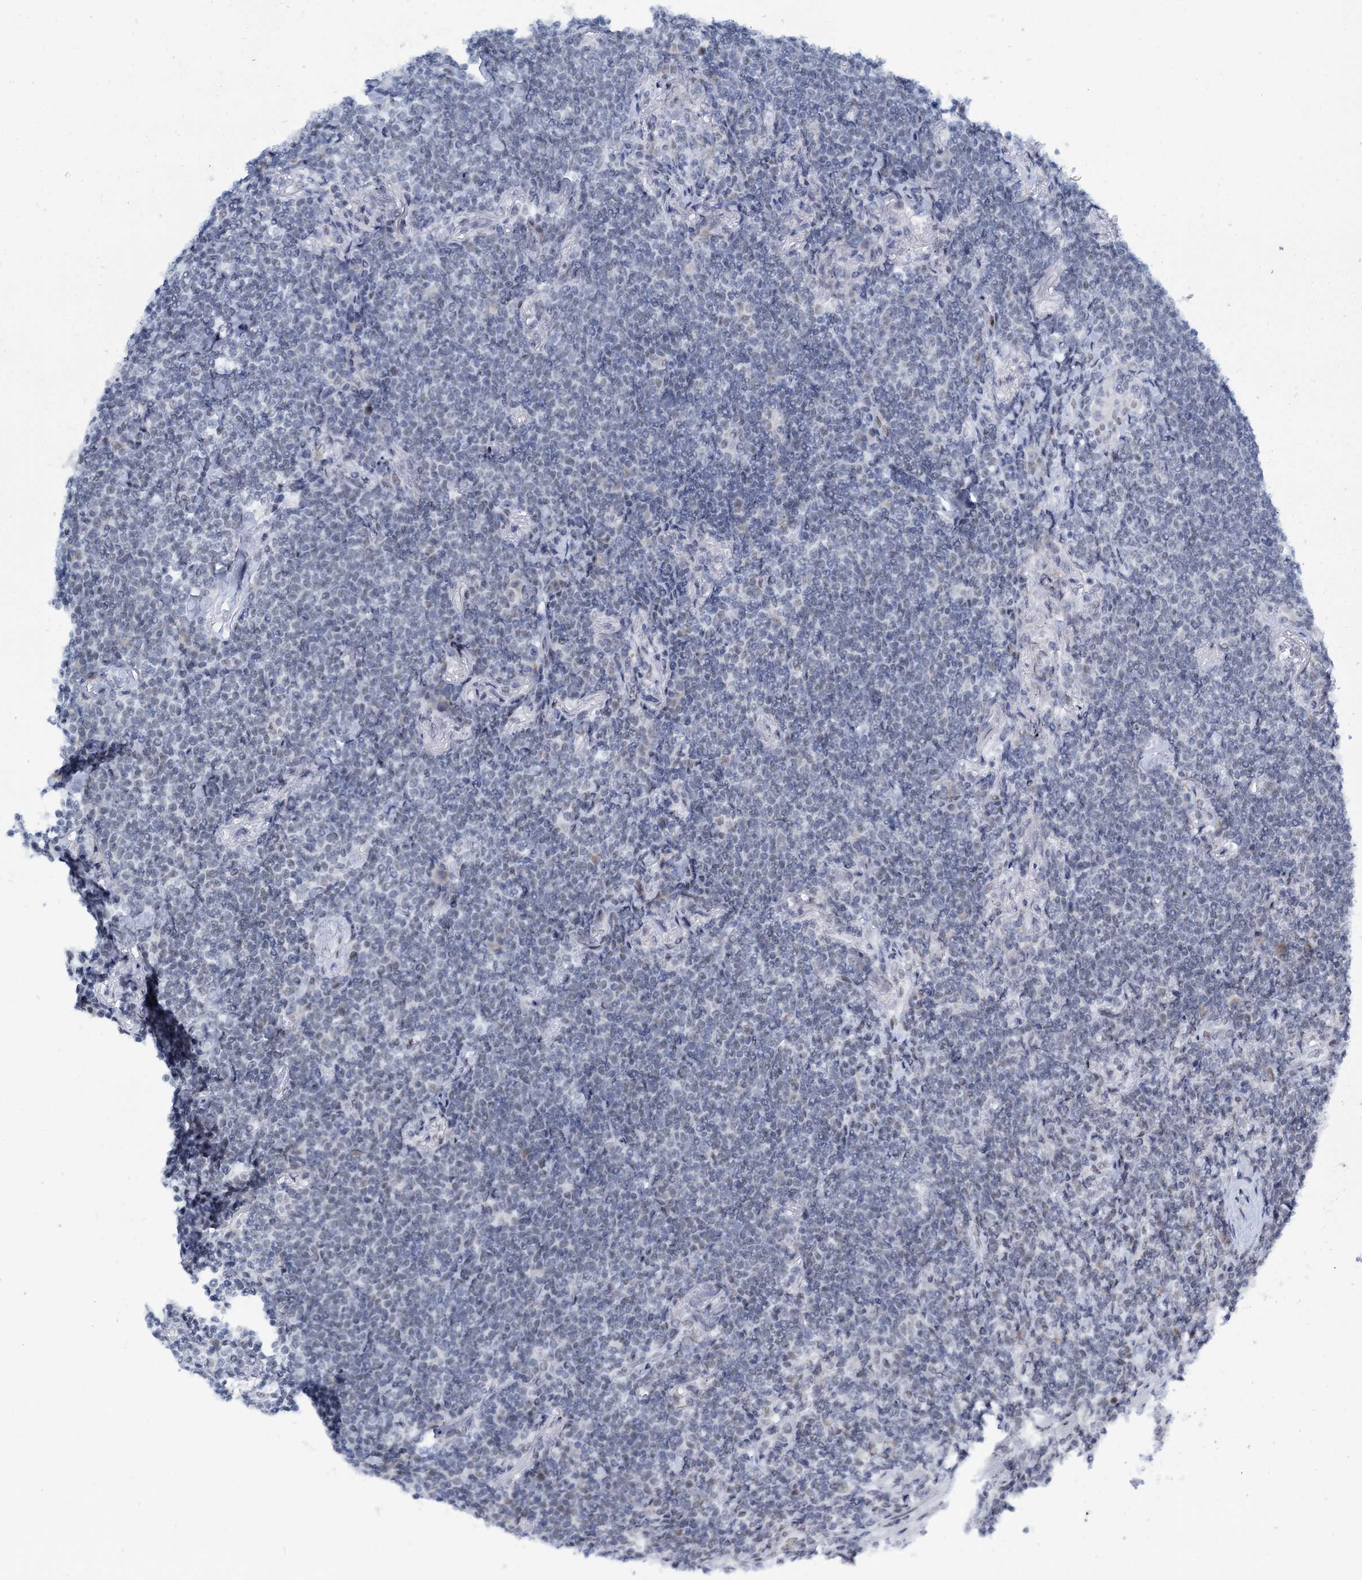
{"staining": {"intensity": "negative", "quantity": "none", "location": "none"}, "tissue": "lymphoma", "cell_type": "Tumor cells", "image_type": "cancer", "snomed": [{"axis": "morphology", "description": "Malignant lymphoma, non-Hodgkin's type, Low grade"}, {"axis": "topography", "description": "Lung"}], "caption": "A photomicrograph of human lymphoma is negative for staining in tumor cells.", "gene": "SREK1", "patient": {"sex": "female", "age": 71}}